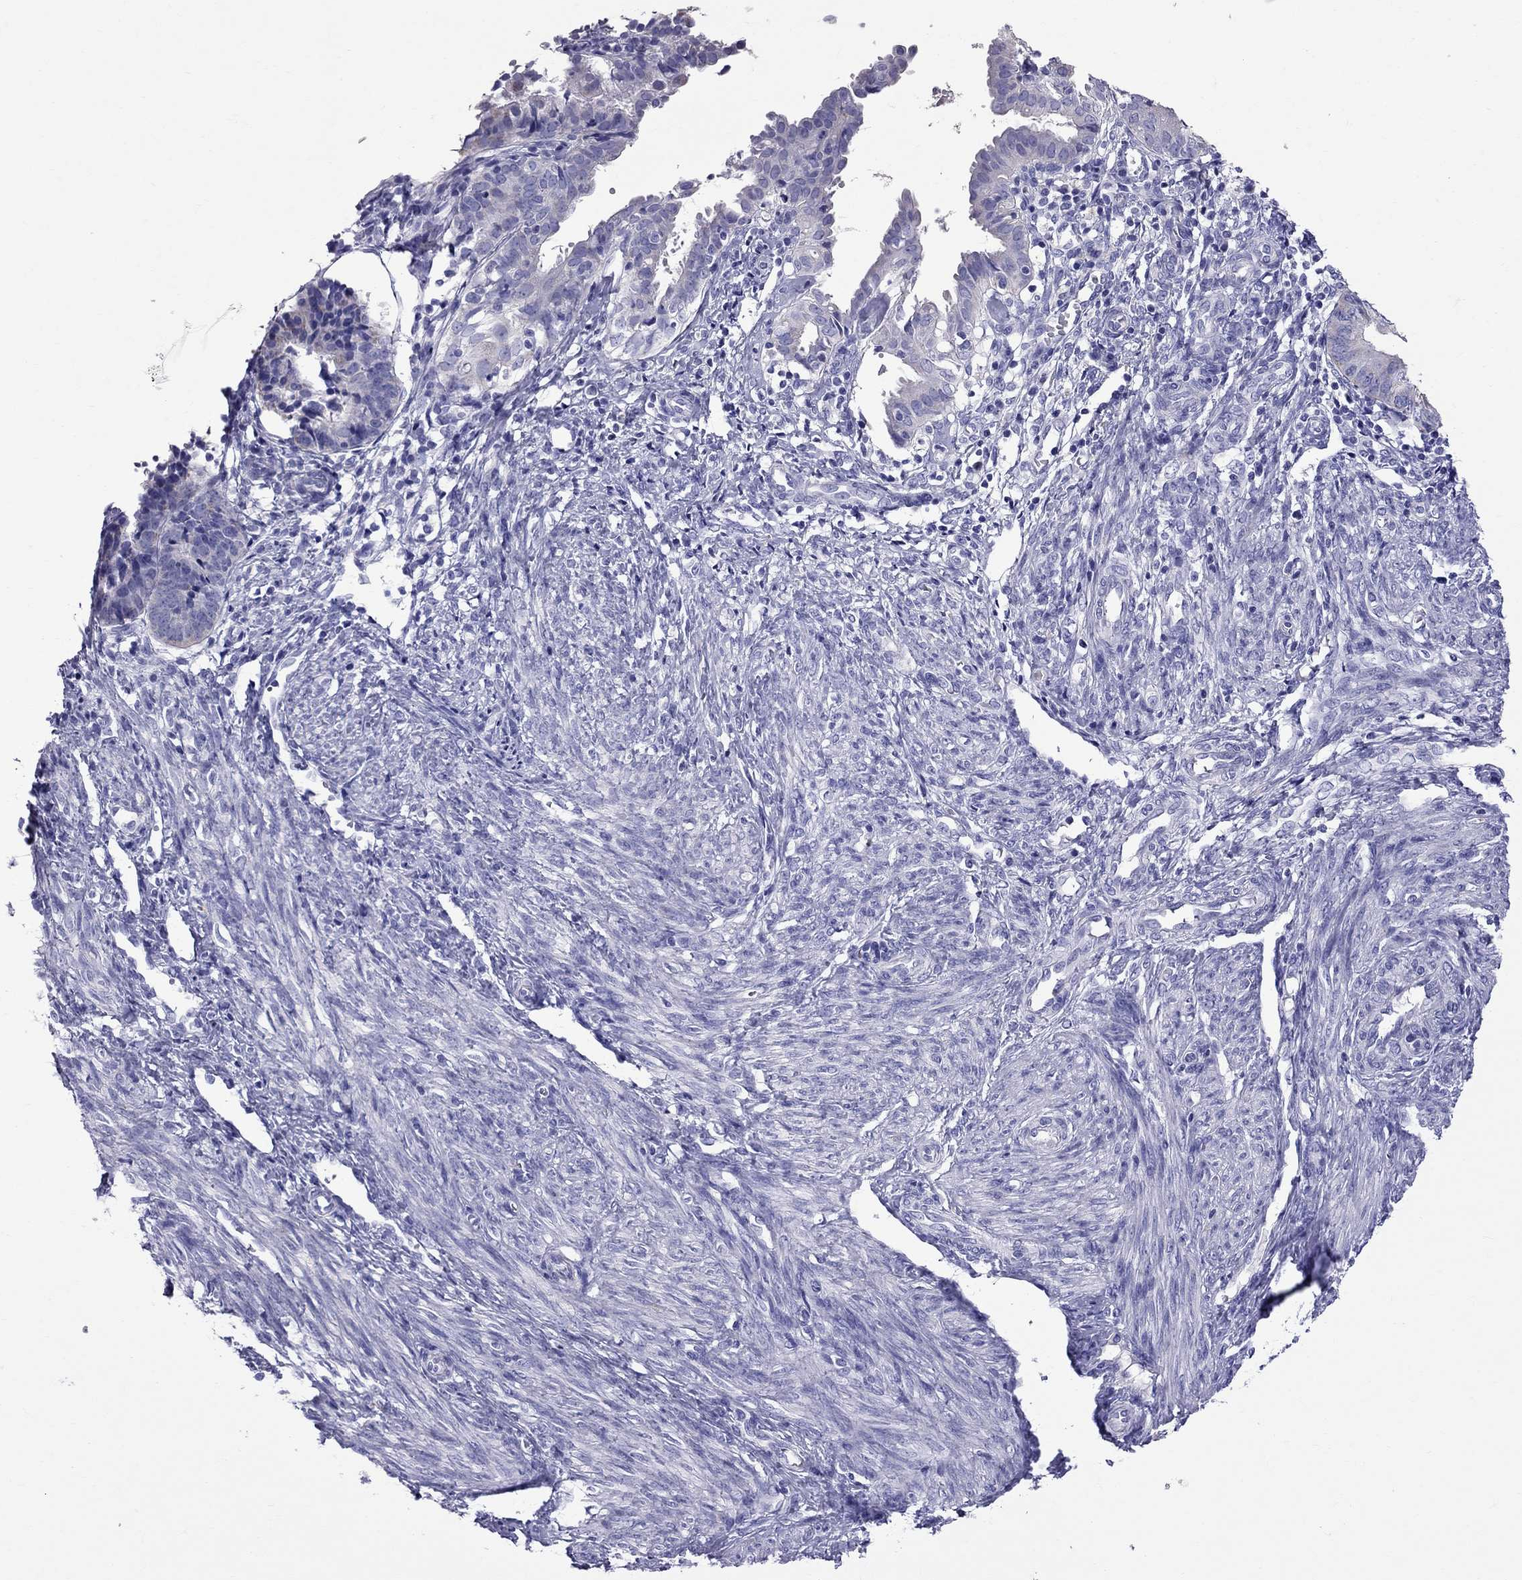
{"staining": {"intensity": "negative", "quantity": "none", "location": "none"}, "tissue": "endometrial cancer", "cell_type": "Tumor cells", "image_type": "cancer", "snomed": [{"axis": "morphology", "description": "Adenocarcinoma, NOS"}, {"axis": "topography", "description": "Endometrium"}], "caption": "IHC histopathology image of human endometrial adenocarcinoma stained for a protein (brown), which shows no staining in tumor cells.", "gene": "TTLL13", "patient": {"sex": "female", "age": 68}}